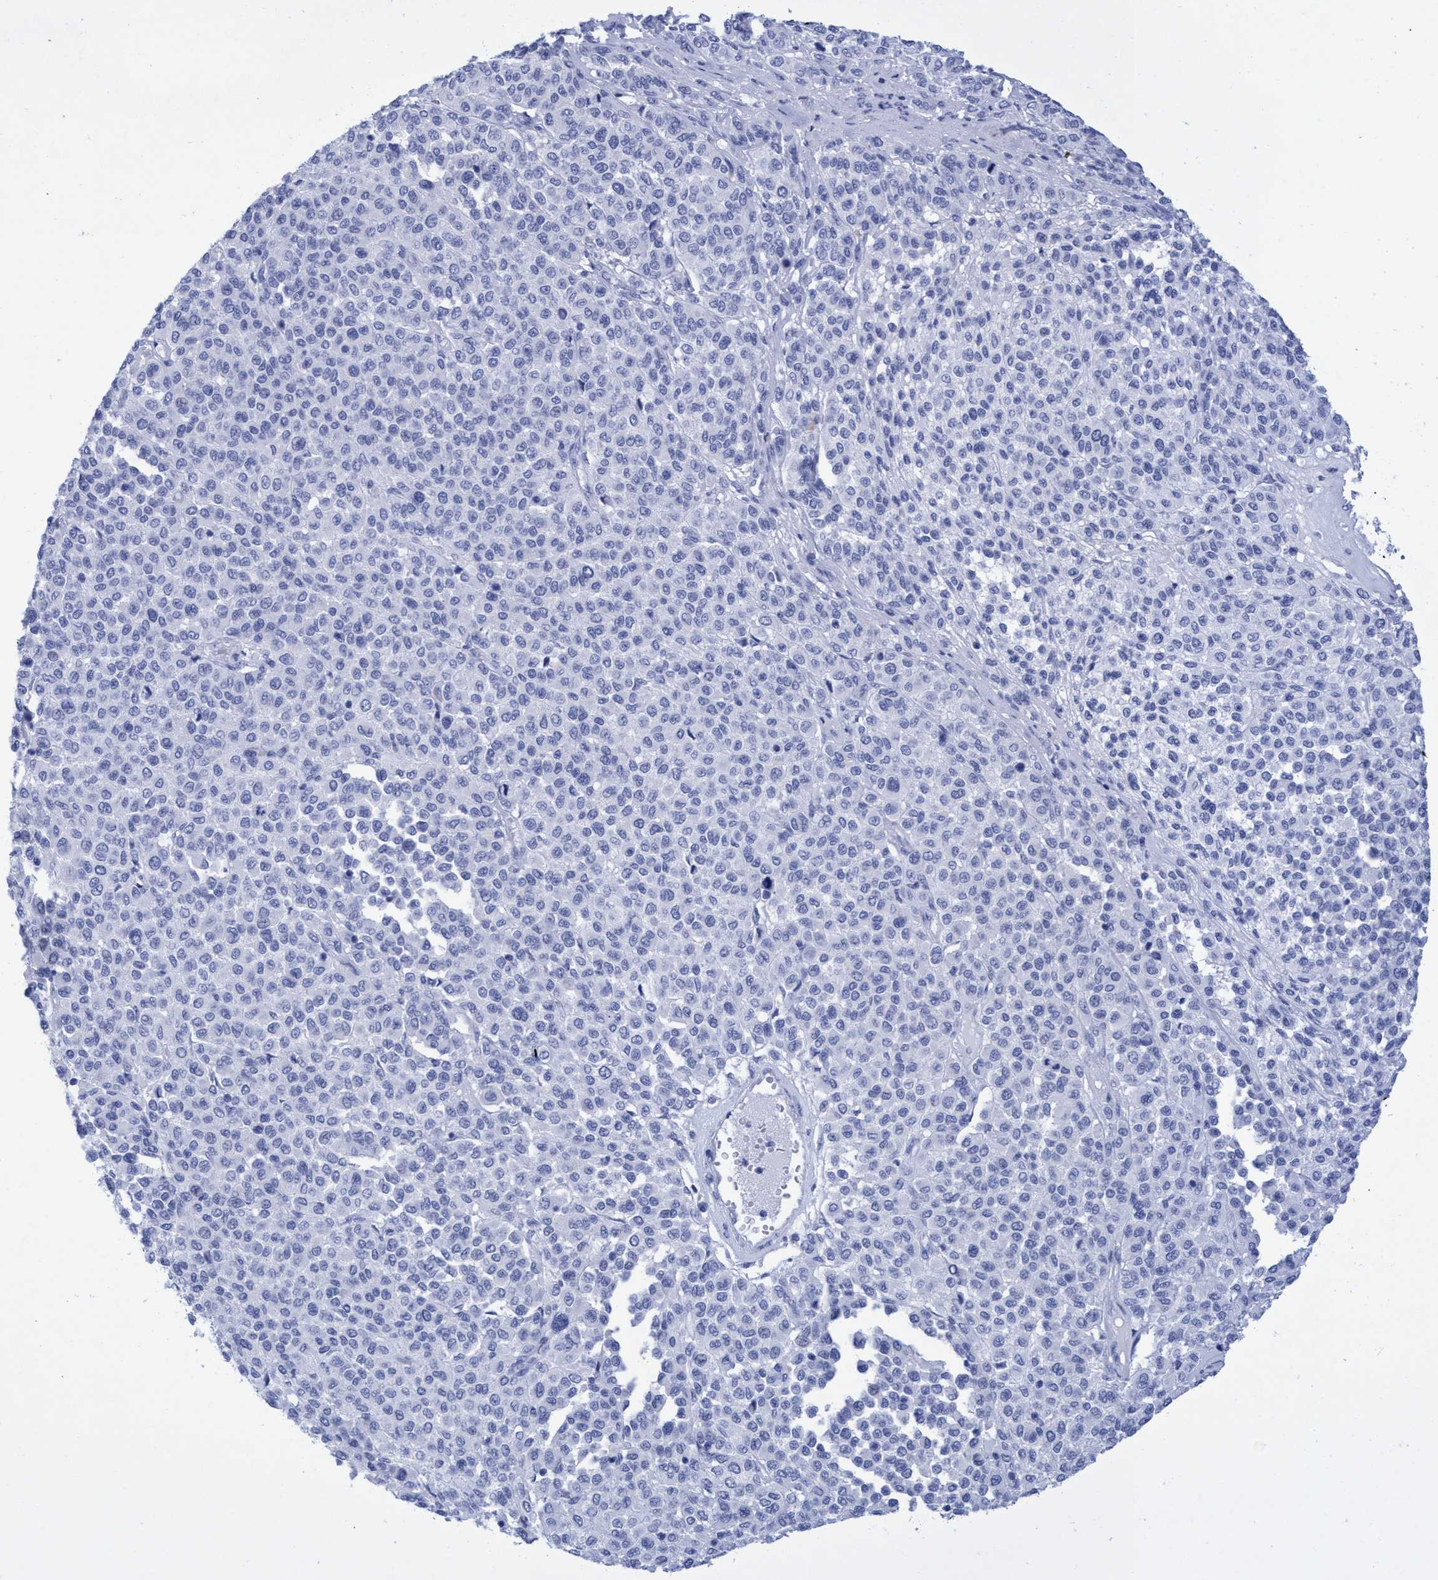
{"staining": {"intensity": "negative", "quantity": "none", "location": "none"}, "tissue": "melanoma", "cell_type": "Tumor cells", "image_type": "cancer", "snomed": [{"axis": "morphology", "description": "Malignant melanoma, Metastatic site"}, {"axis": "topography", "description": "Pancreas"}], "caption": "The immunohistochemistry image has no significant expression in tumor cells of melanoma tissue.", "gene": "INSL6", "patient": {"sex": "female", "age": 30}}